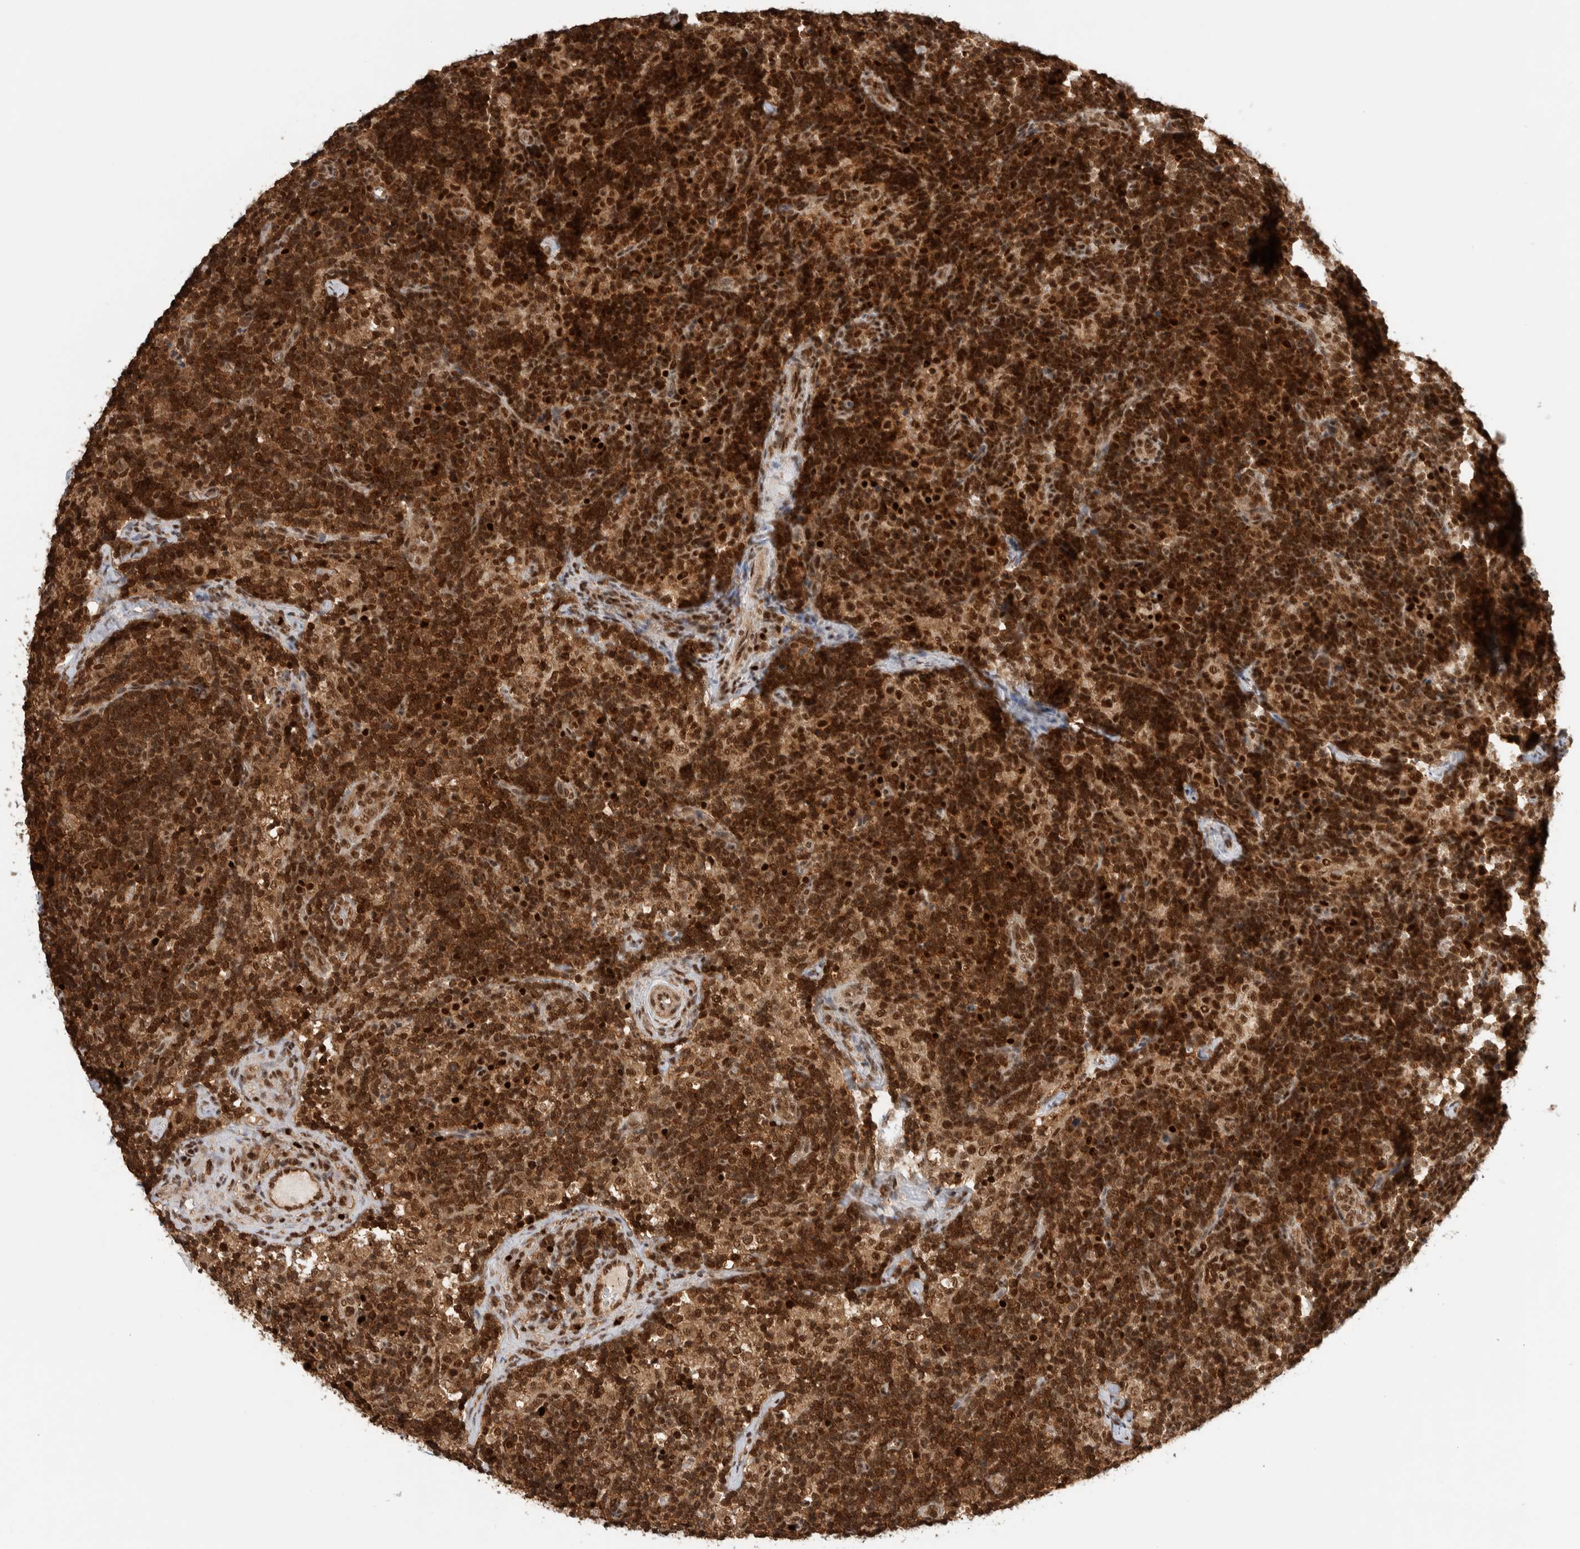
{"staining": {"intensity": "strong", "quantity": "25%-75%", "location": "nuclear"}, "tissue": "lymph node", "cell_type": "Germinal center cells", "image_type": "normal", "snomed": [{"axis": "morphology", "description": "Normal tissue, NOS"}, {"axis": "topography", "description": "Lymph node"}], "caption": "Immunohistochemical staining of normal lymph node shows 25%-75% levels of strong nuclear protein staining in about 25%-75% of germinal center cells.", "gene": "SNRNP40", "patient": {"sex": "female", "age": 22}}